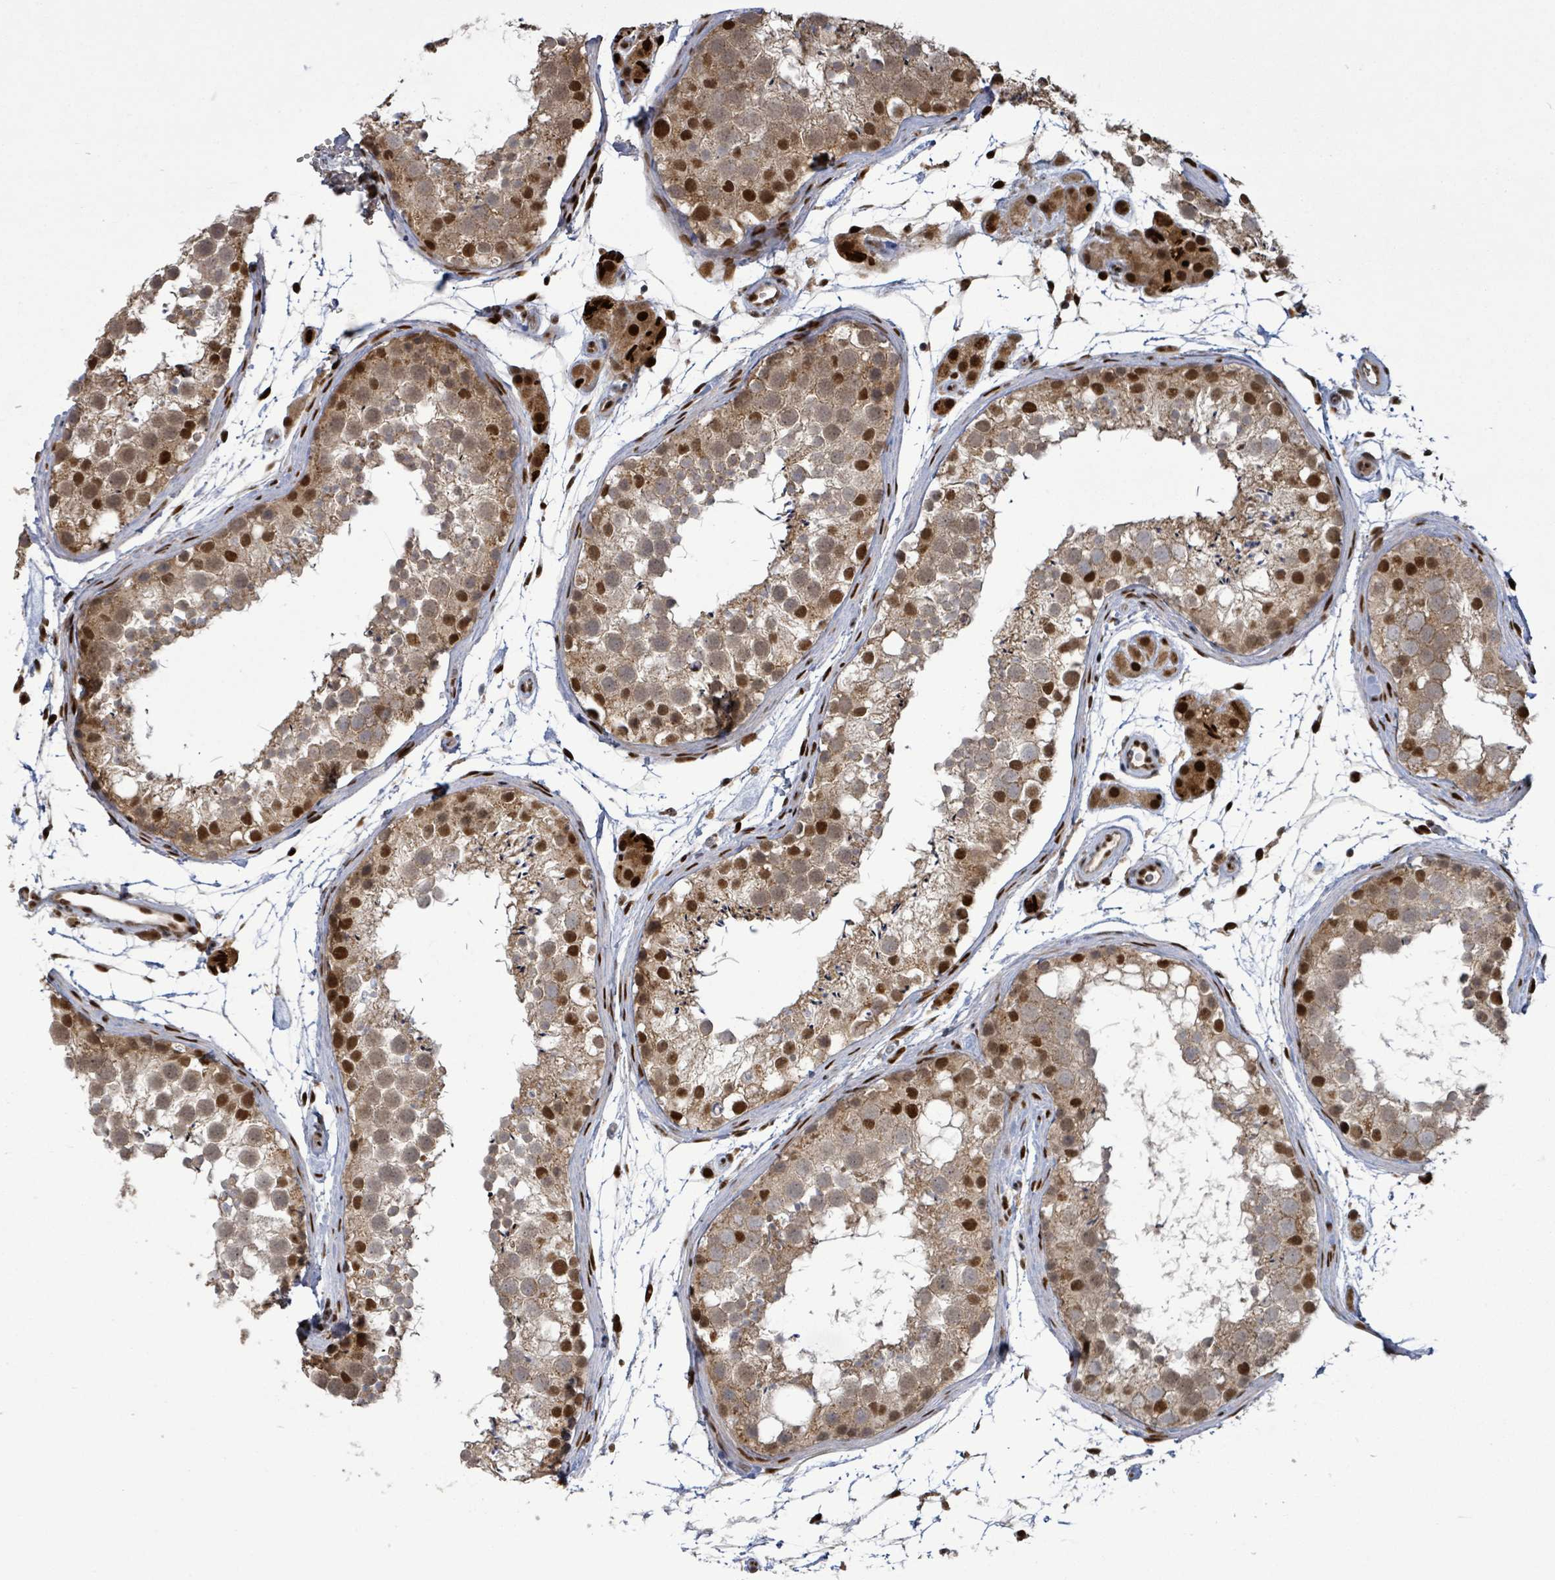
{"staining": {"intensity": "moderate", "quantity": ">75%", "location": "cytoplasmic/membranous,nuclear"}, "tissue": "testis", "cell_type": "Cells in seminiferous ducts", "image_type": "normal", "snomed": [{"axis": "morphology", "description": "Normal tissue, NOS"}, {"axis": "topography", "description": "Testis"}], "caption": "Immunohistochemistry (IHC) photomicrograph of benign testis: human testis stained using immunohistochemistry (IHC) demonstrates medium levels of moderate protein expression localized specifically in the cytoplasmic/membranous,nuclear of cells in seminiferous ducts, appearing as a cytoplasmic/membranous,nuclear brown color.", "gene": "PATZ1", "patient": {"sex": "male", "age": 41}}